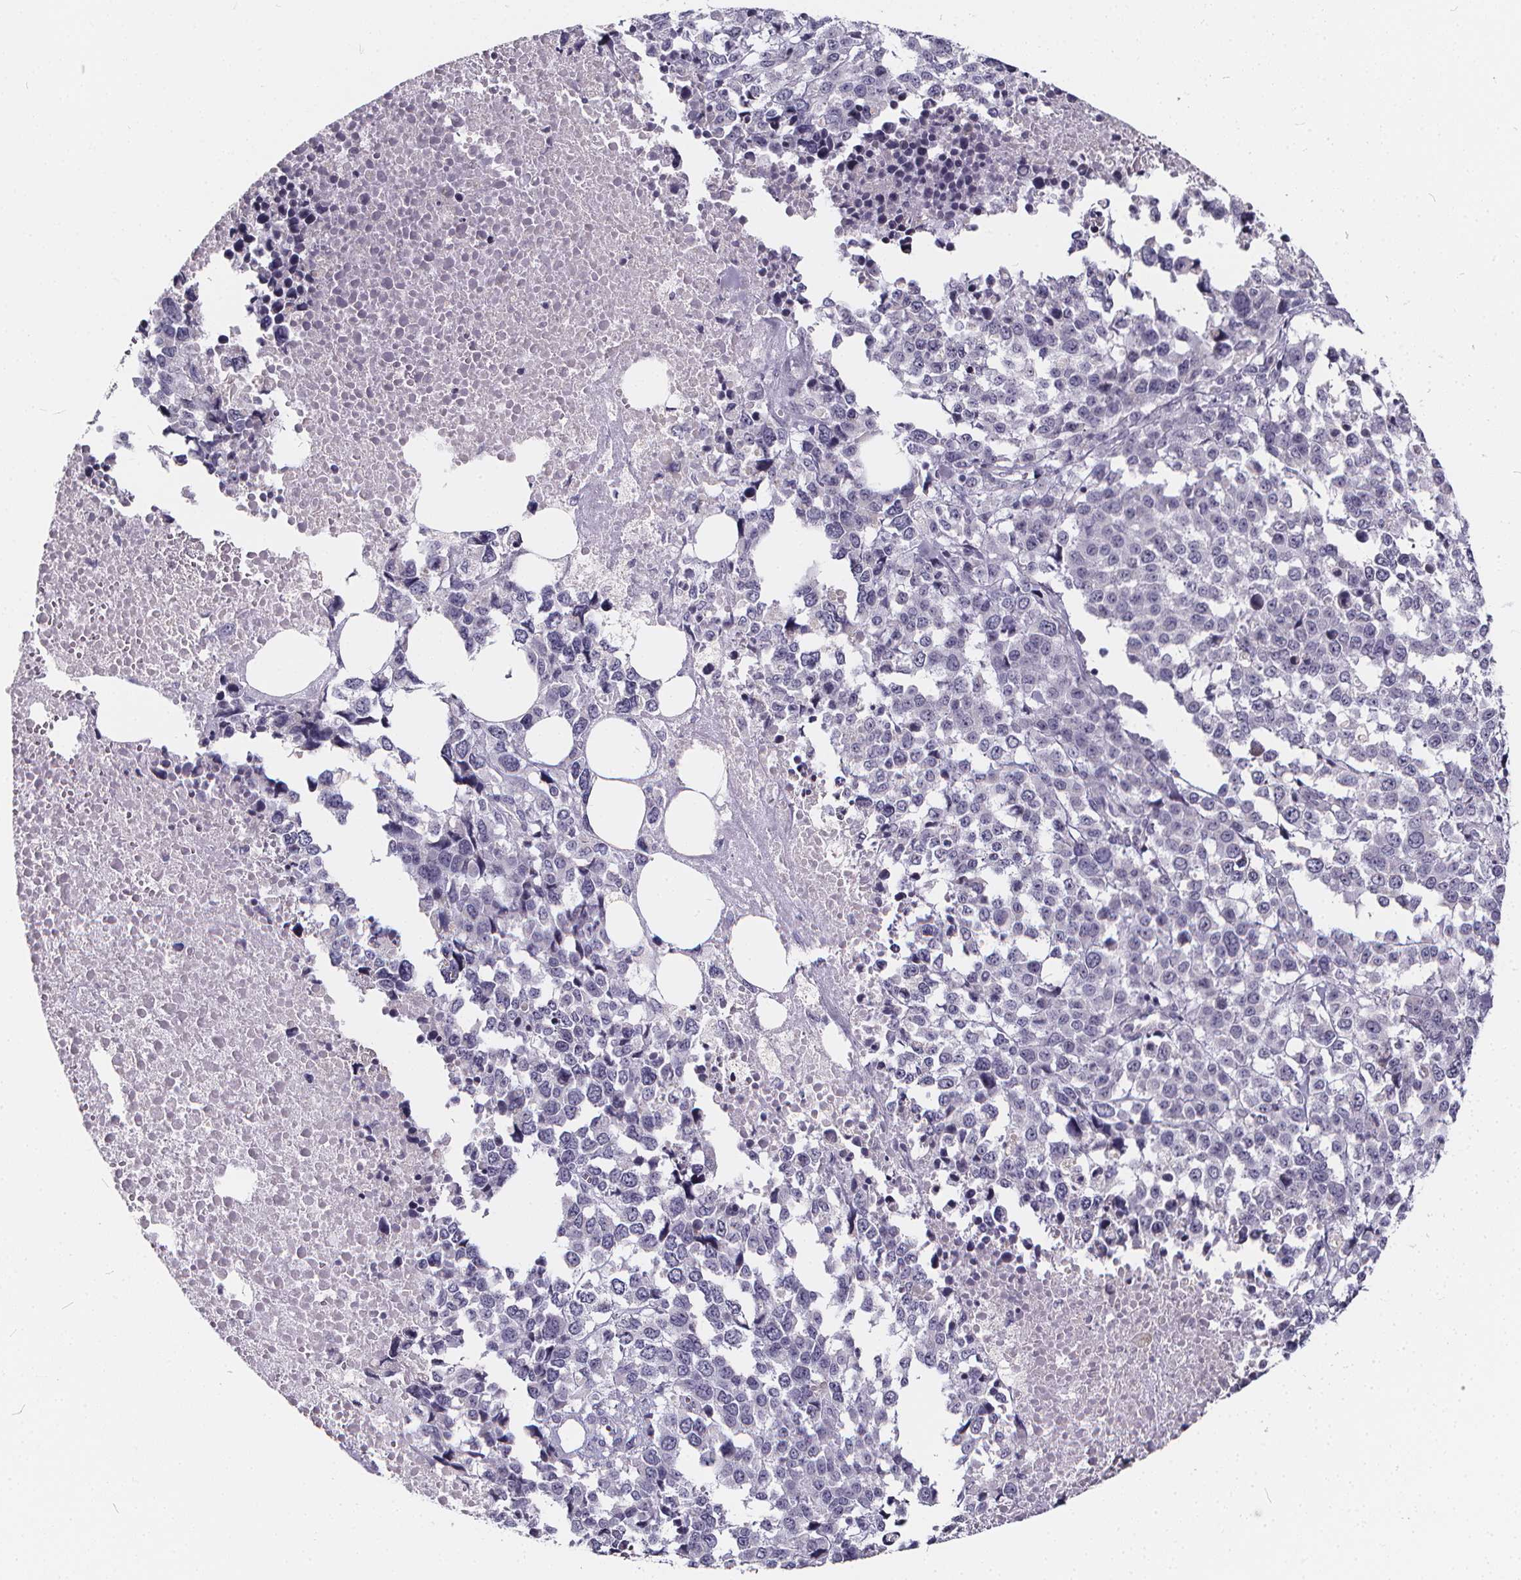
{"staining": {"intensity": "negative", "quantity": "none", "location": "none"}, "tissue": "melanoma", "cell_type": "Tumor cells", "image_type": "cancer", "snomed": [{"axis": "morphology", "description": "Malignant melanoma, Metastatic site"}, {"axis": "topography", "description": "Skin"}], "caption": "A photomicrograph of melanoma stained for a protein exhibits no brown staining in tumor cells. (Brightfield microscopy of DAB immunohistochemistry at high magnification).", "gene": "SPEF2", "patient": {"sex": "male", "age": 84}}